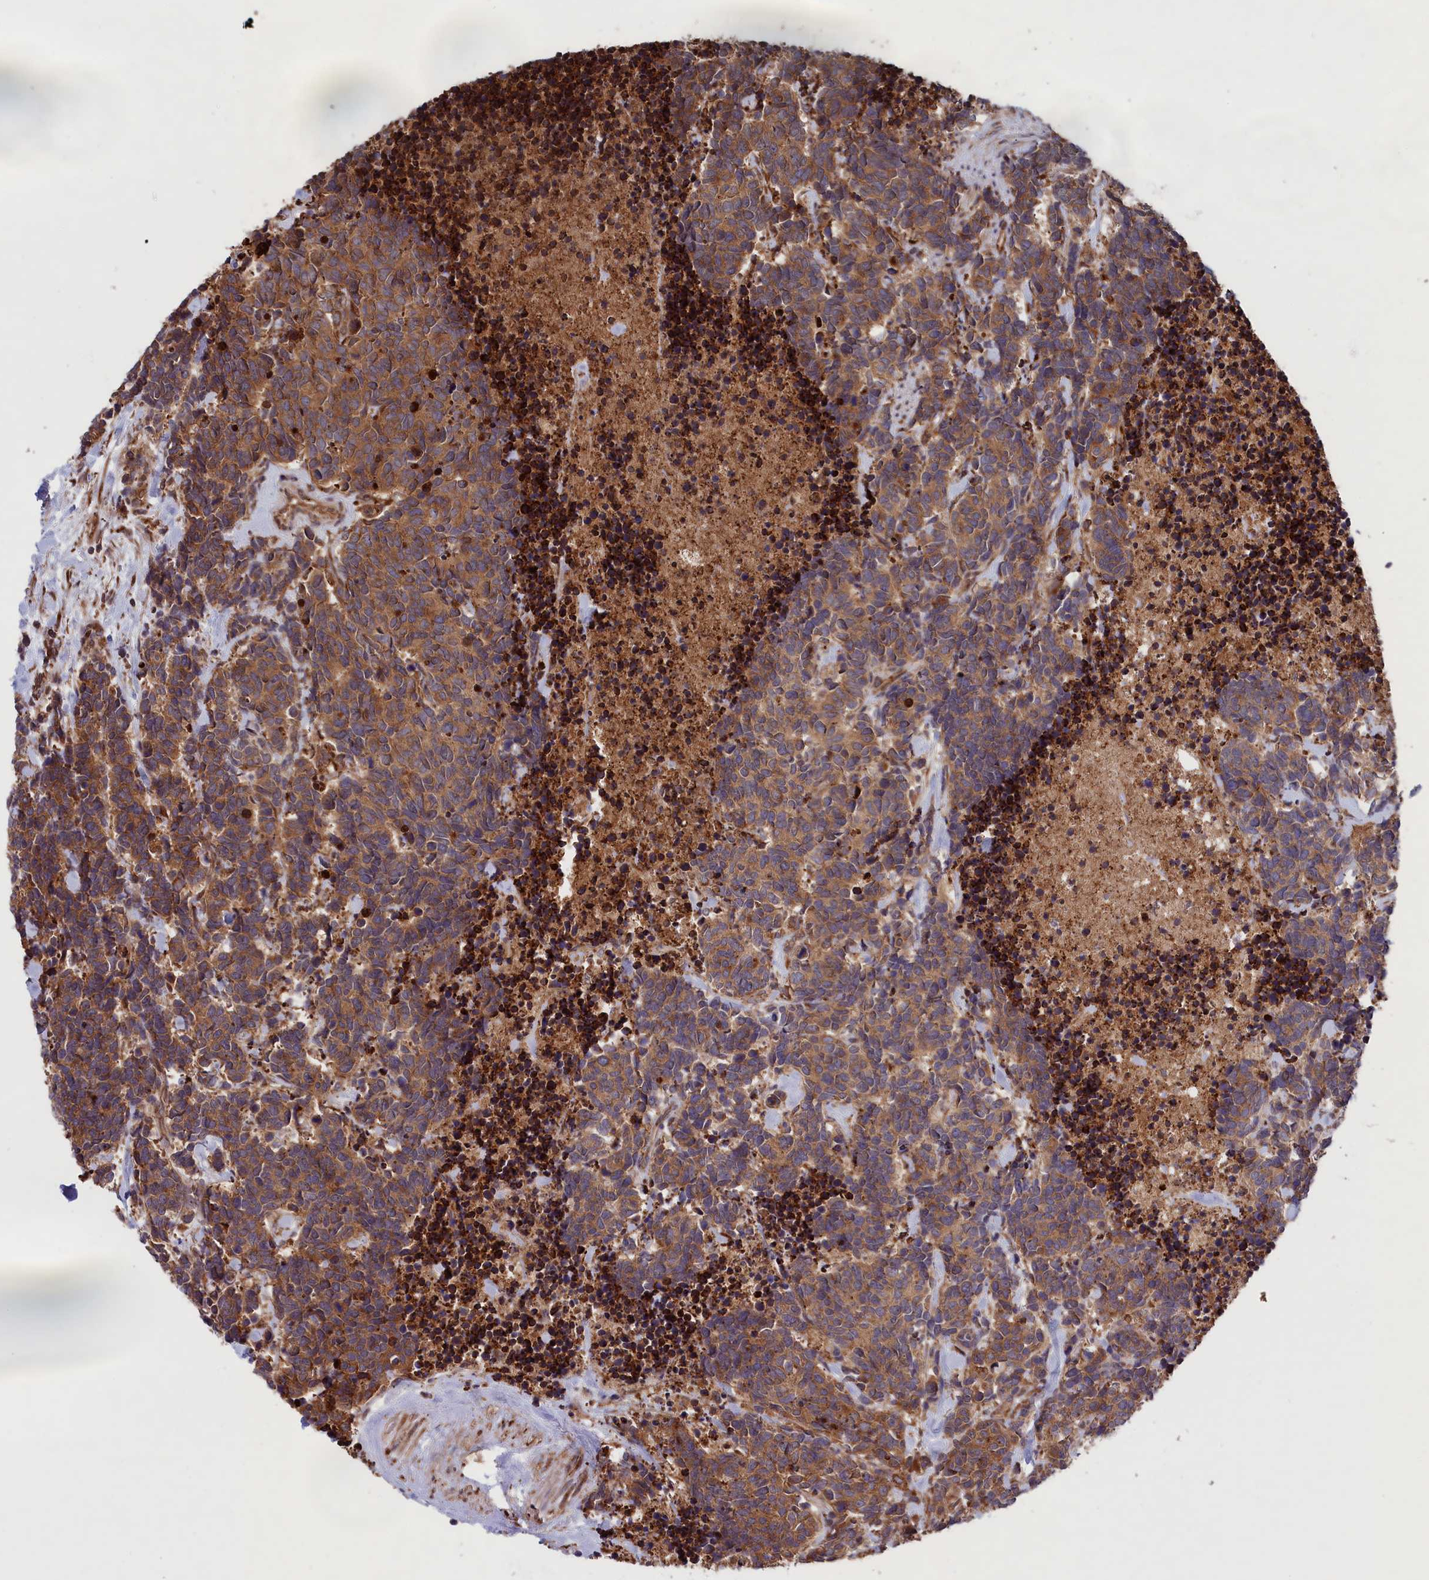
{"staining": {"intensity": "moderate", "quantity": ">75%", "location": "cytoplasmic/membranous"}, "tissue": "carcinoid", "cell_type": "Tumor cells", "image_type": "cancer", "snomed": [{"axis": "morphology", "description": "Carcinoma, NOS"}, {"axis": "morphology", "description": "Carcinoid, malignant, NOS"}, {"axis": "topography", "description": "Prostate"}], "caption": "DAB immunohistochemical staining of human carcinoid shows moderate cytoplasmic/membranous protein staining in approximately >75% of tumor cells.", "gene": "PLA2G4C", "patient": {"sex": "male", "age": 57}}